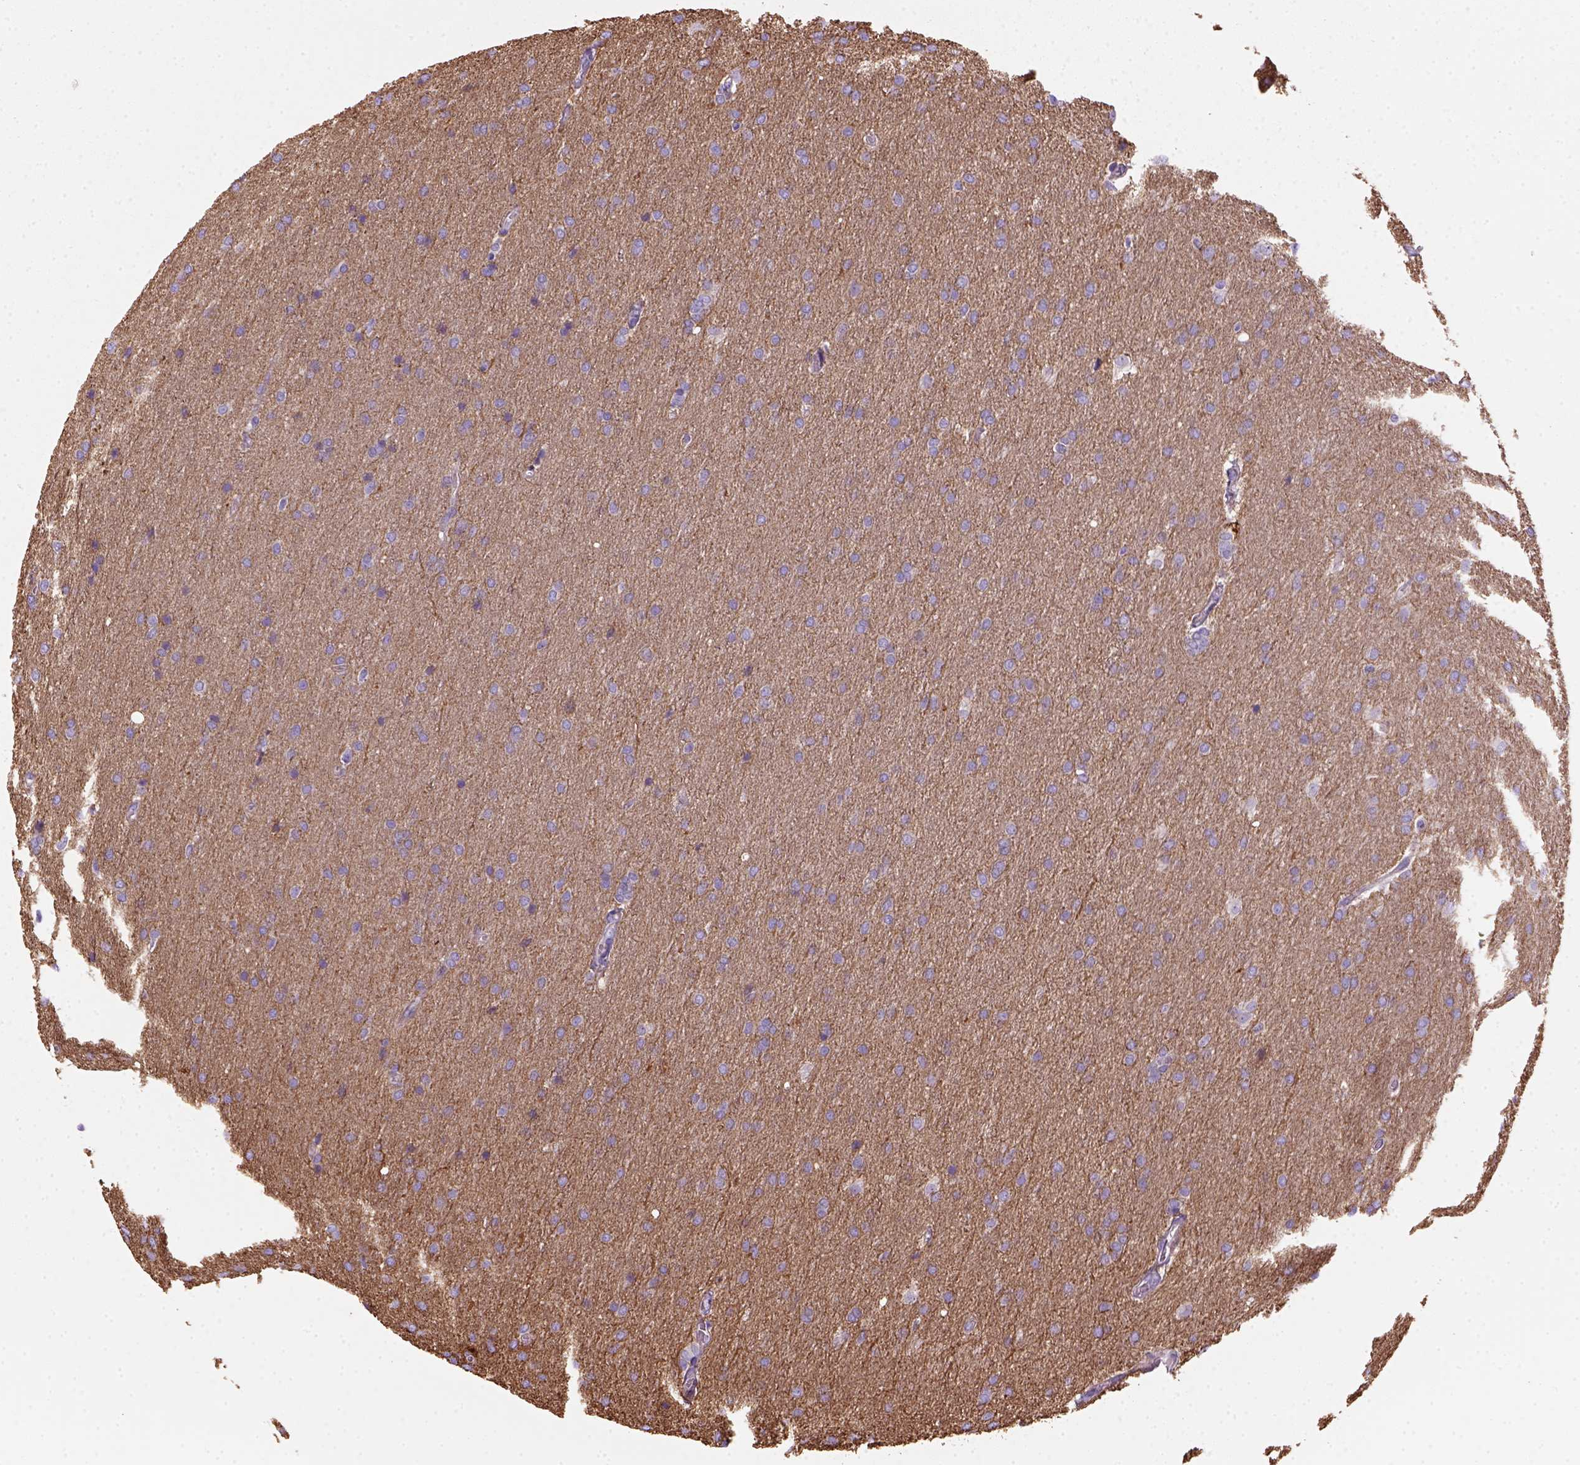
{"staining": {"intensity": "weak", "quantity": "25%-75%", "location": "cytoplasmic/membranous"}, "tissue": "glioma", "cell_type": "Tumor cells", "image_type": "cancer", "snomed": [{"axis": "morphology", "description": "Glioma, malignant, Low grade"}, {"axis": "topography", "description": "Brain"}], "caption": "This is a micrograph of IHC staining of malignant glioma (low-grade), which shows weak expression in the cytoplasmic/membranous of tumor cells.", "gene": "GPRC5D", "patient": {"sex": "female", "age": 32}}